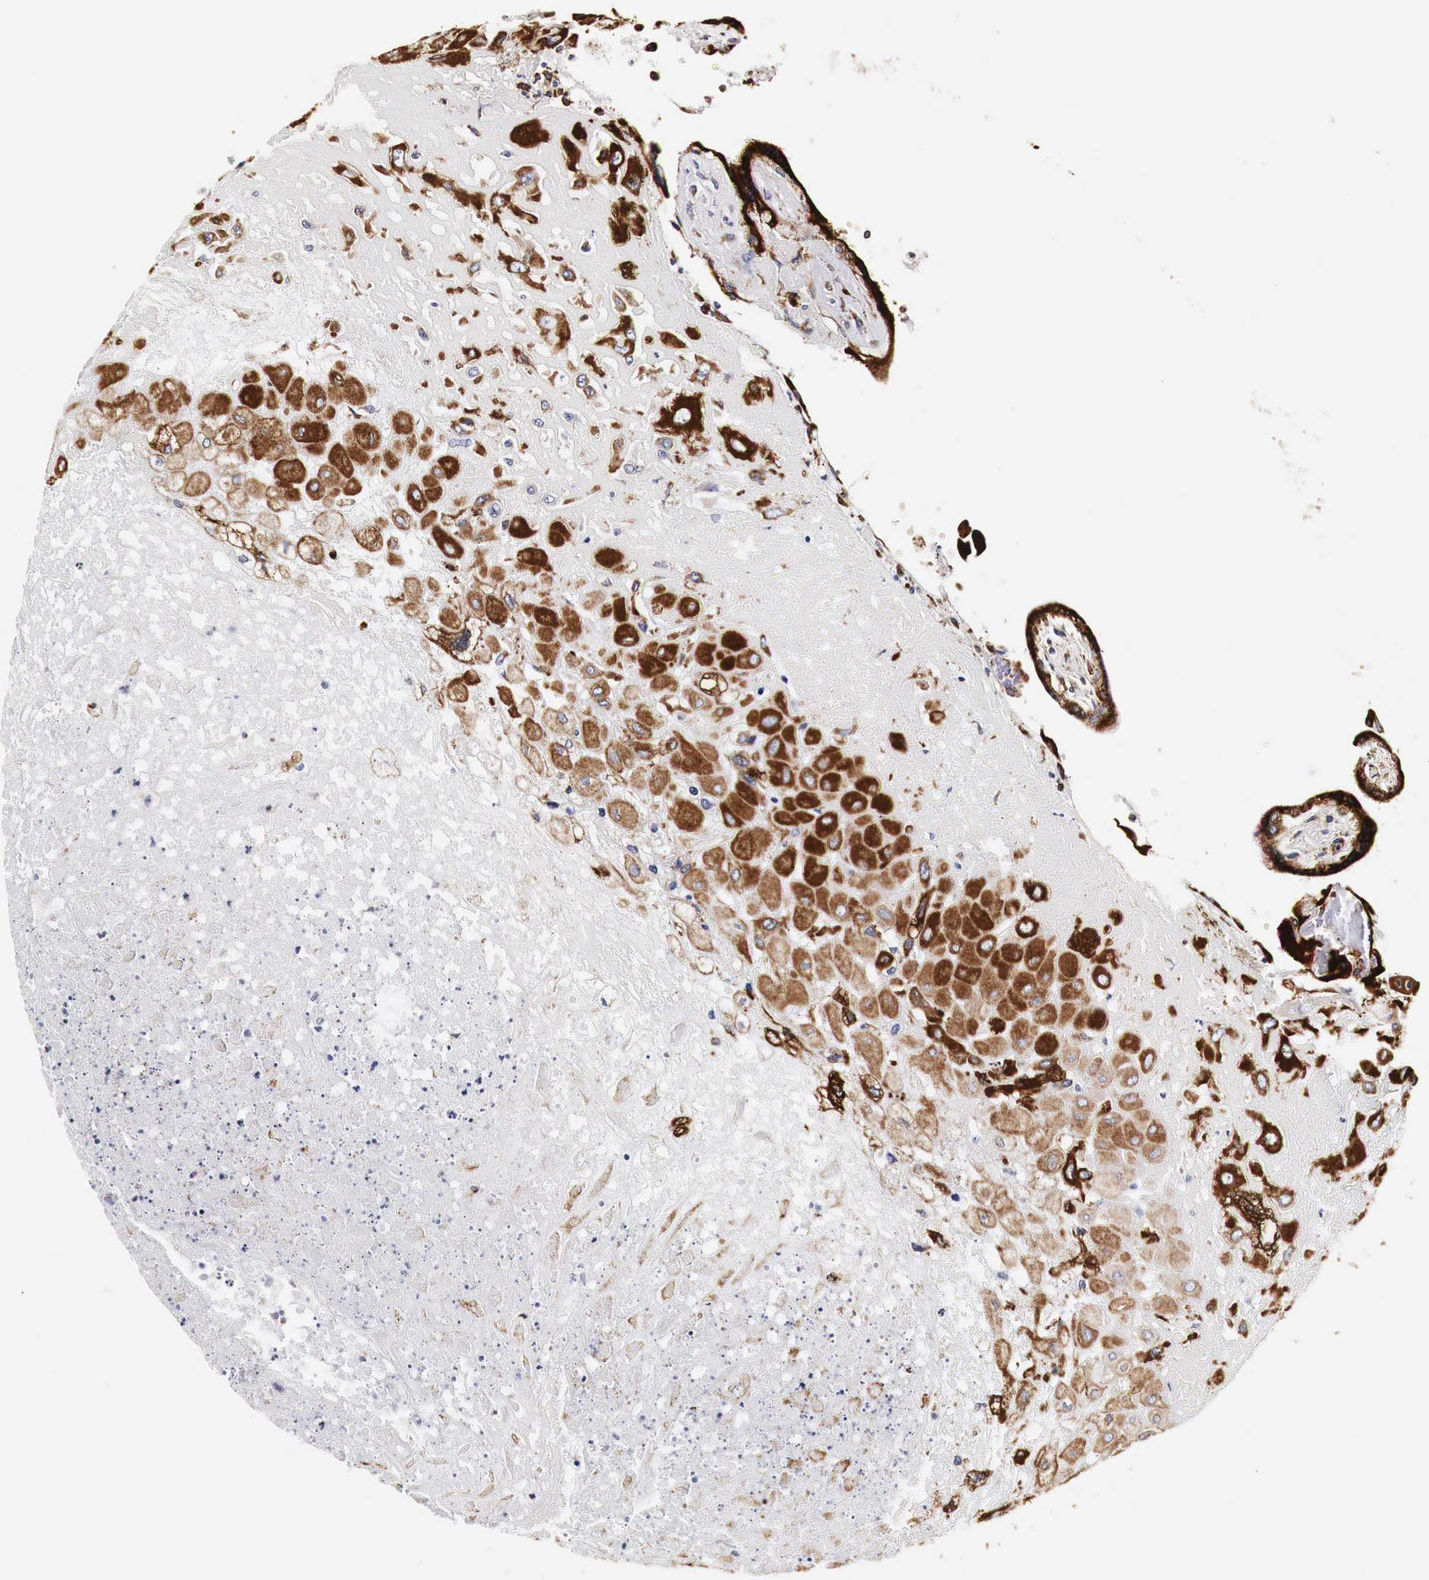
{"staining": {"intensity": "strong", "quantity": ">75%", "location": "cytoplasmic/membranous"}, "tissue": "placenta", "cell_type": "Decidual cells", "image_type": "normal", "snomed": [{"axis": "morphology", "description": "Normal tissue, NOS"}, {"axis": "topography", "description": "Placenta"}], "caption": "An immunohistochemistry micrograph of benign tissue is shown. Protein staining in brown highlights strong cytoplasmic/membranous positivity in placenta within decidual cells.", "gene": "CKAP4", "patient": {"sex": "female", "age": 31}}